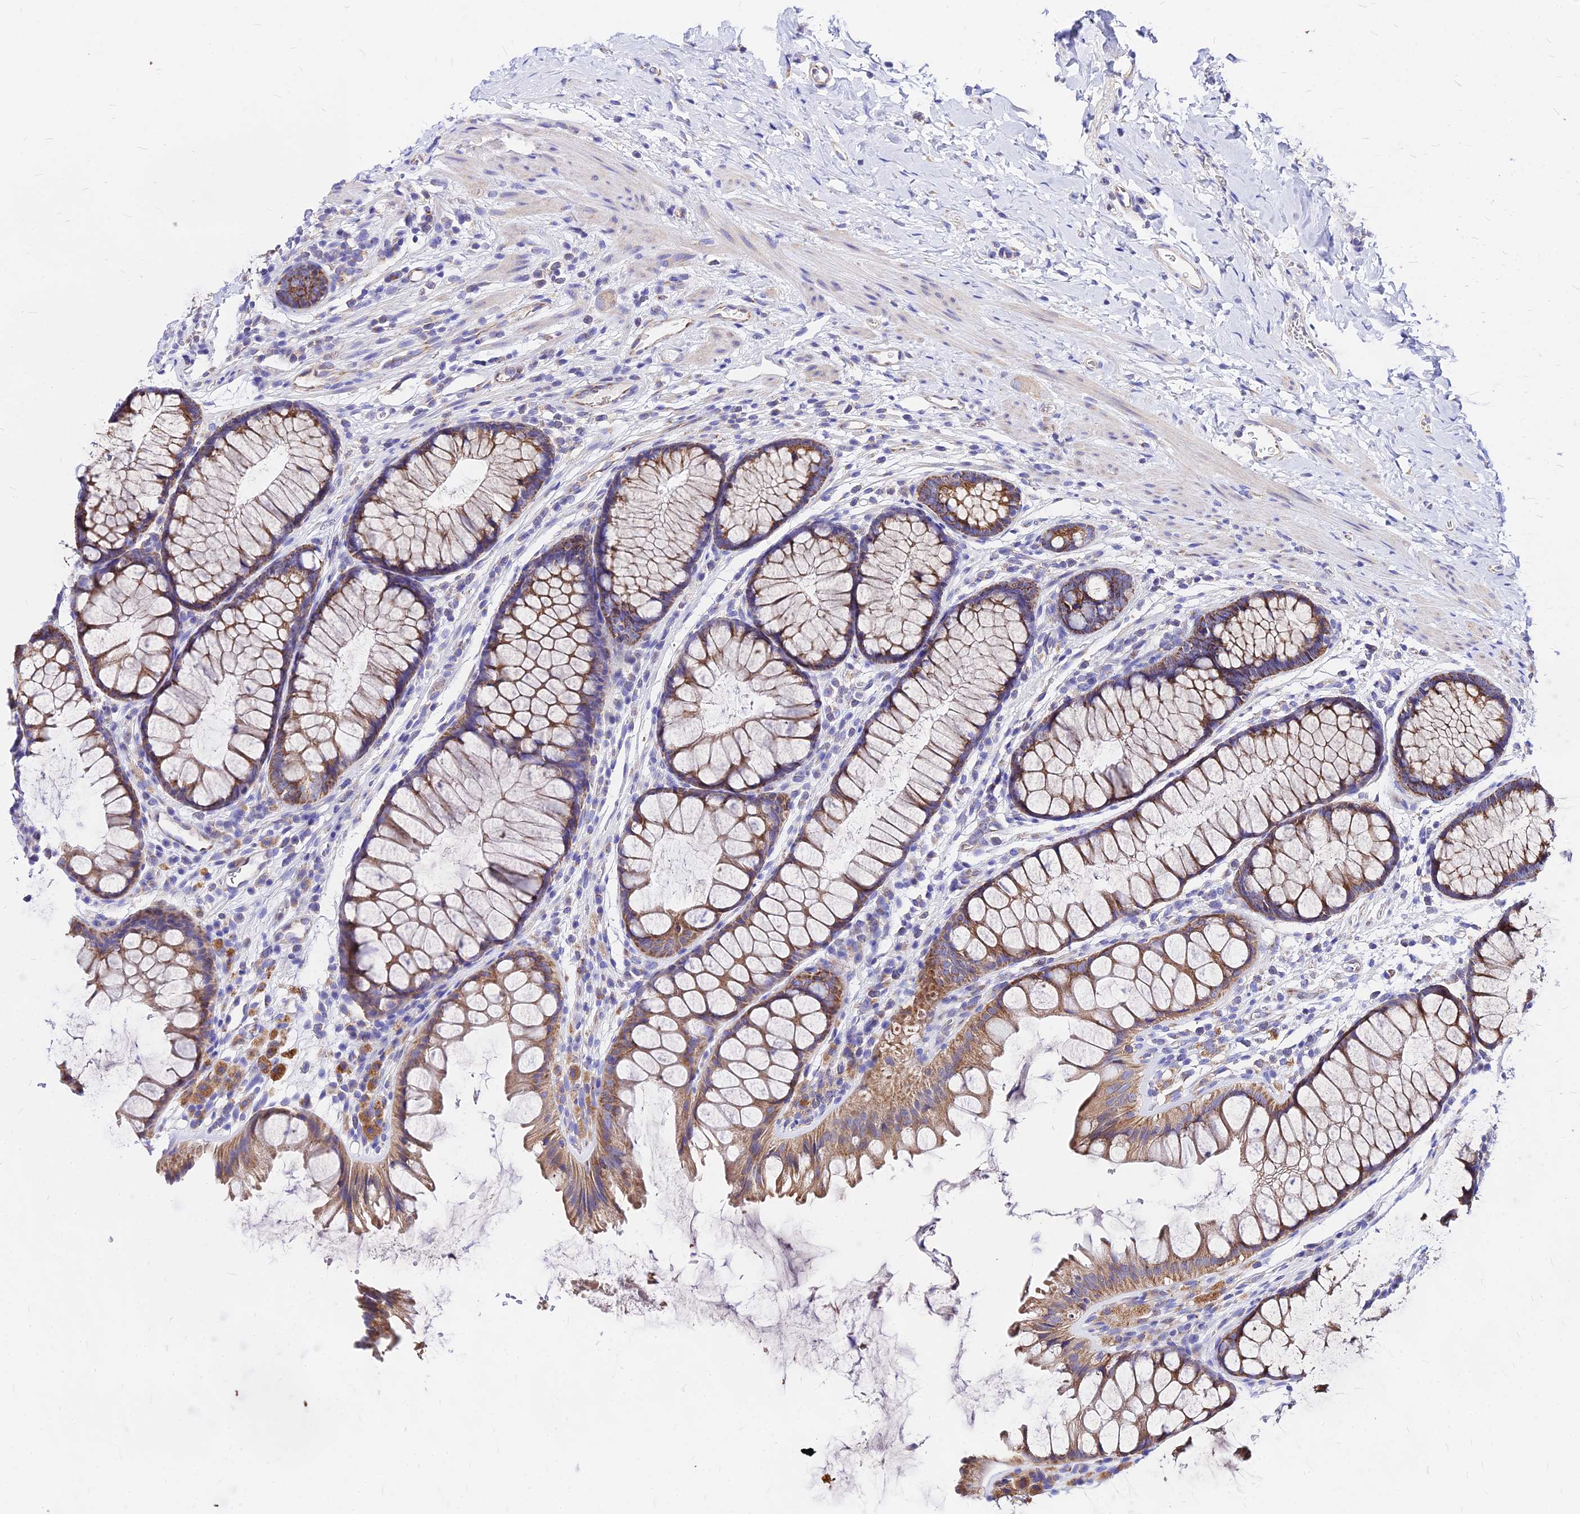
{"staining": {"intensity": "weak", "quantity": ">75%", "location": "cytoplasmic/membranous"}, "tissue": "colon", "cell_type": "Endothelial cells", "image_type": "normal", "snomed": [{"axis": "morphology", "description": "Normal tissue, NOS"}, {"axis": "topography", "description": "Colon"}], "caption": "Colon was stained to show a protein in brown. There is low levels of weak cytoplasmic/membranous staining in approximately >75% of endothelial cells. Using DAB (brown) and hematoxylin (blue) stains, captured at high magnification using brightfield microscopy.", "gene": "MRPL3", "patient": {"sex": "female", "age": 62}}